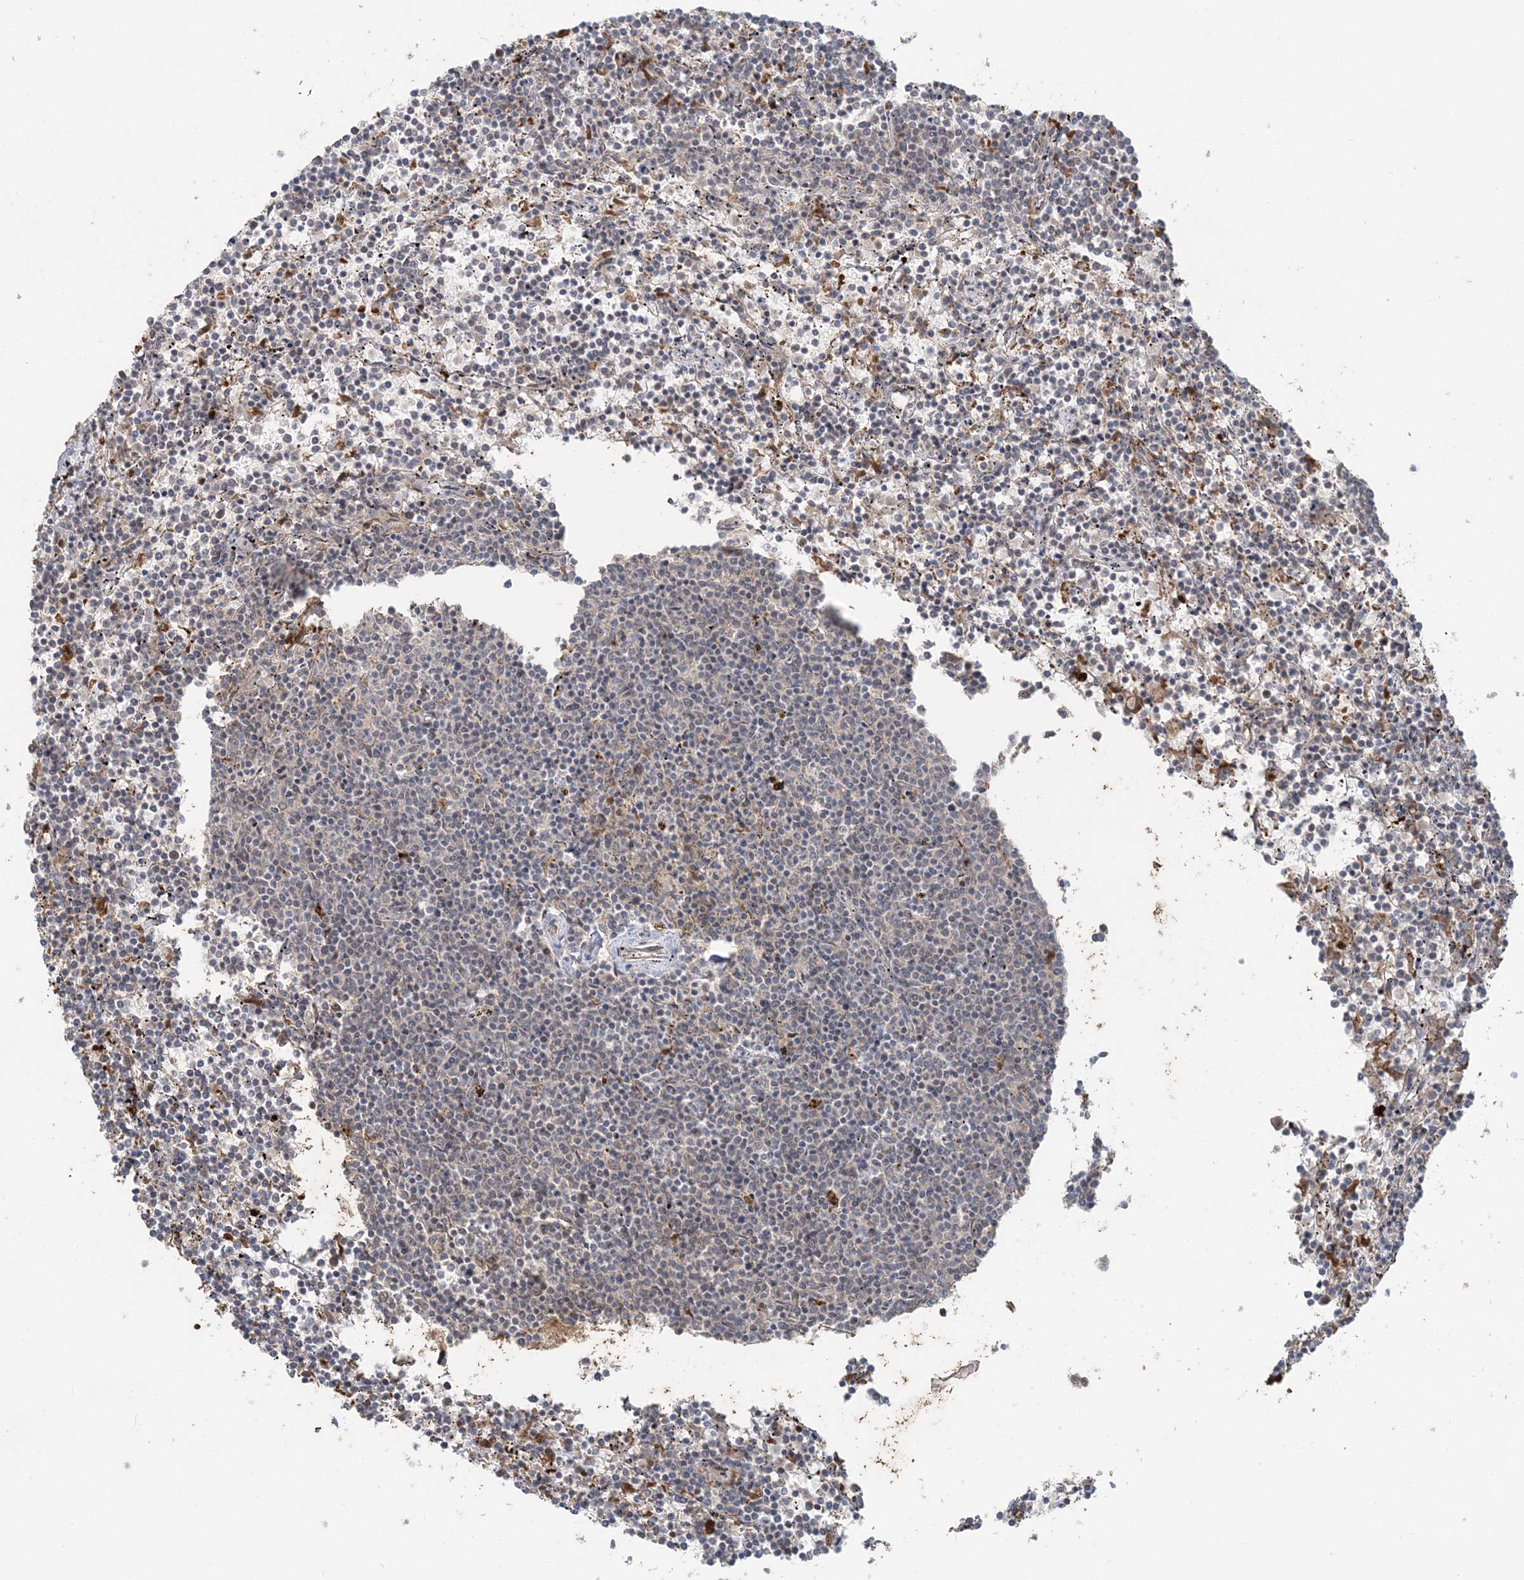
{"staining": {"intensity": "negative", "quantity": "none", "location": "none"}, "tissue": "lymphoma", "cell_type": "Tumor cells", "image_type": "cancer", "snomed": [{"axis": "morphology", "description": "Malignant lymphoma, non-Hodgkin's type, Low grade"}, {"axis": "topography", "description": "Spleen"}], "caption": "IHC of lymphoma reveals no staining in tumor cells. (DAB IHC visualized using brightfield microscopy, high magnification).", "gene": "SLU7", "patient": {"sex": "female", "age": 50}}